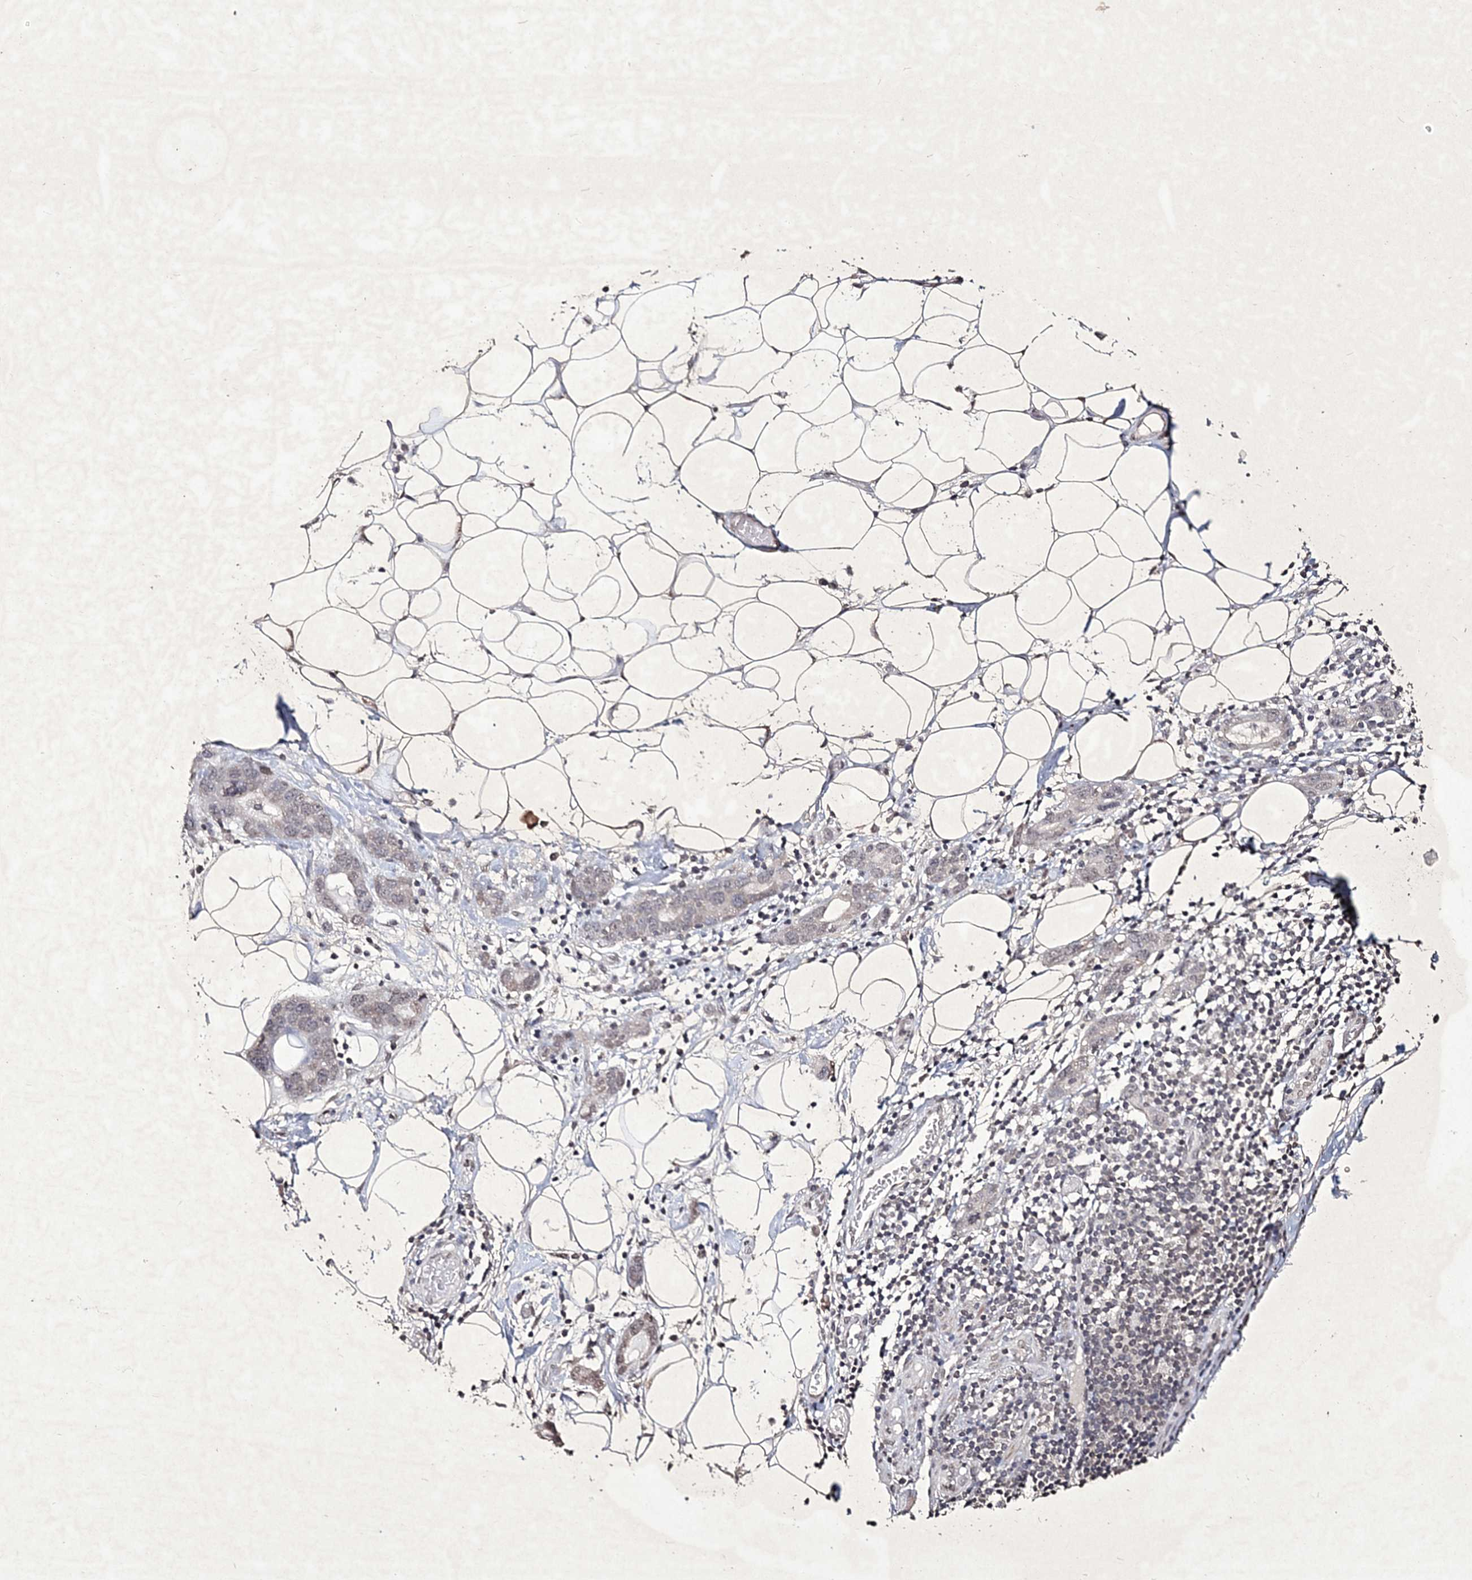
{"staining": {"intensity": "weak", "quantity": "<25%", "location": "nuclear"}, "tissue": "stomach cancer", "cell_type": "Tumor cells", "image_type": "cancer", "snomed": [{"axis": "morphology", "description": "Adenocarcinoma, NOS"}, {"axis": "topography", "description": "Stomach, lower"}], "caption": "Micrograph shows no significant protein staining in tumor cells of stomach cancer (adenocarcinoma).", "gene": "SOWAHB", "patient": {"sex": "female", "age": 93}}